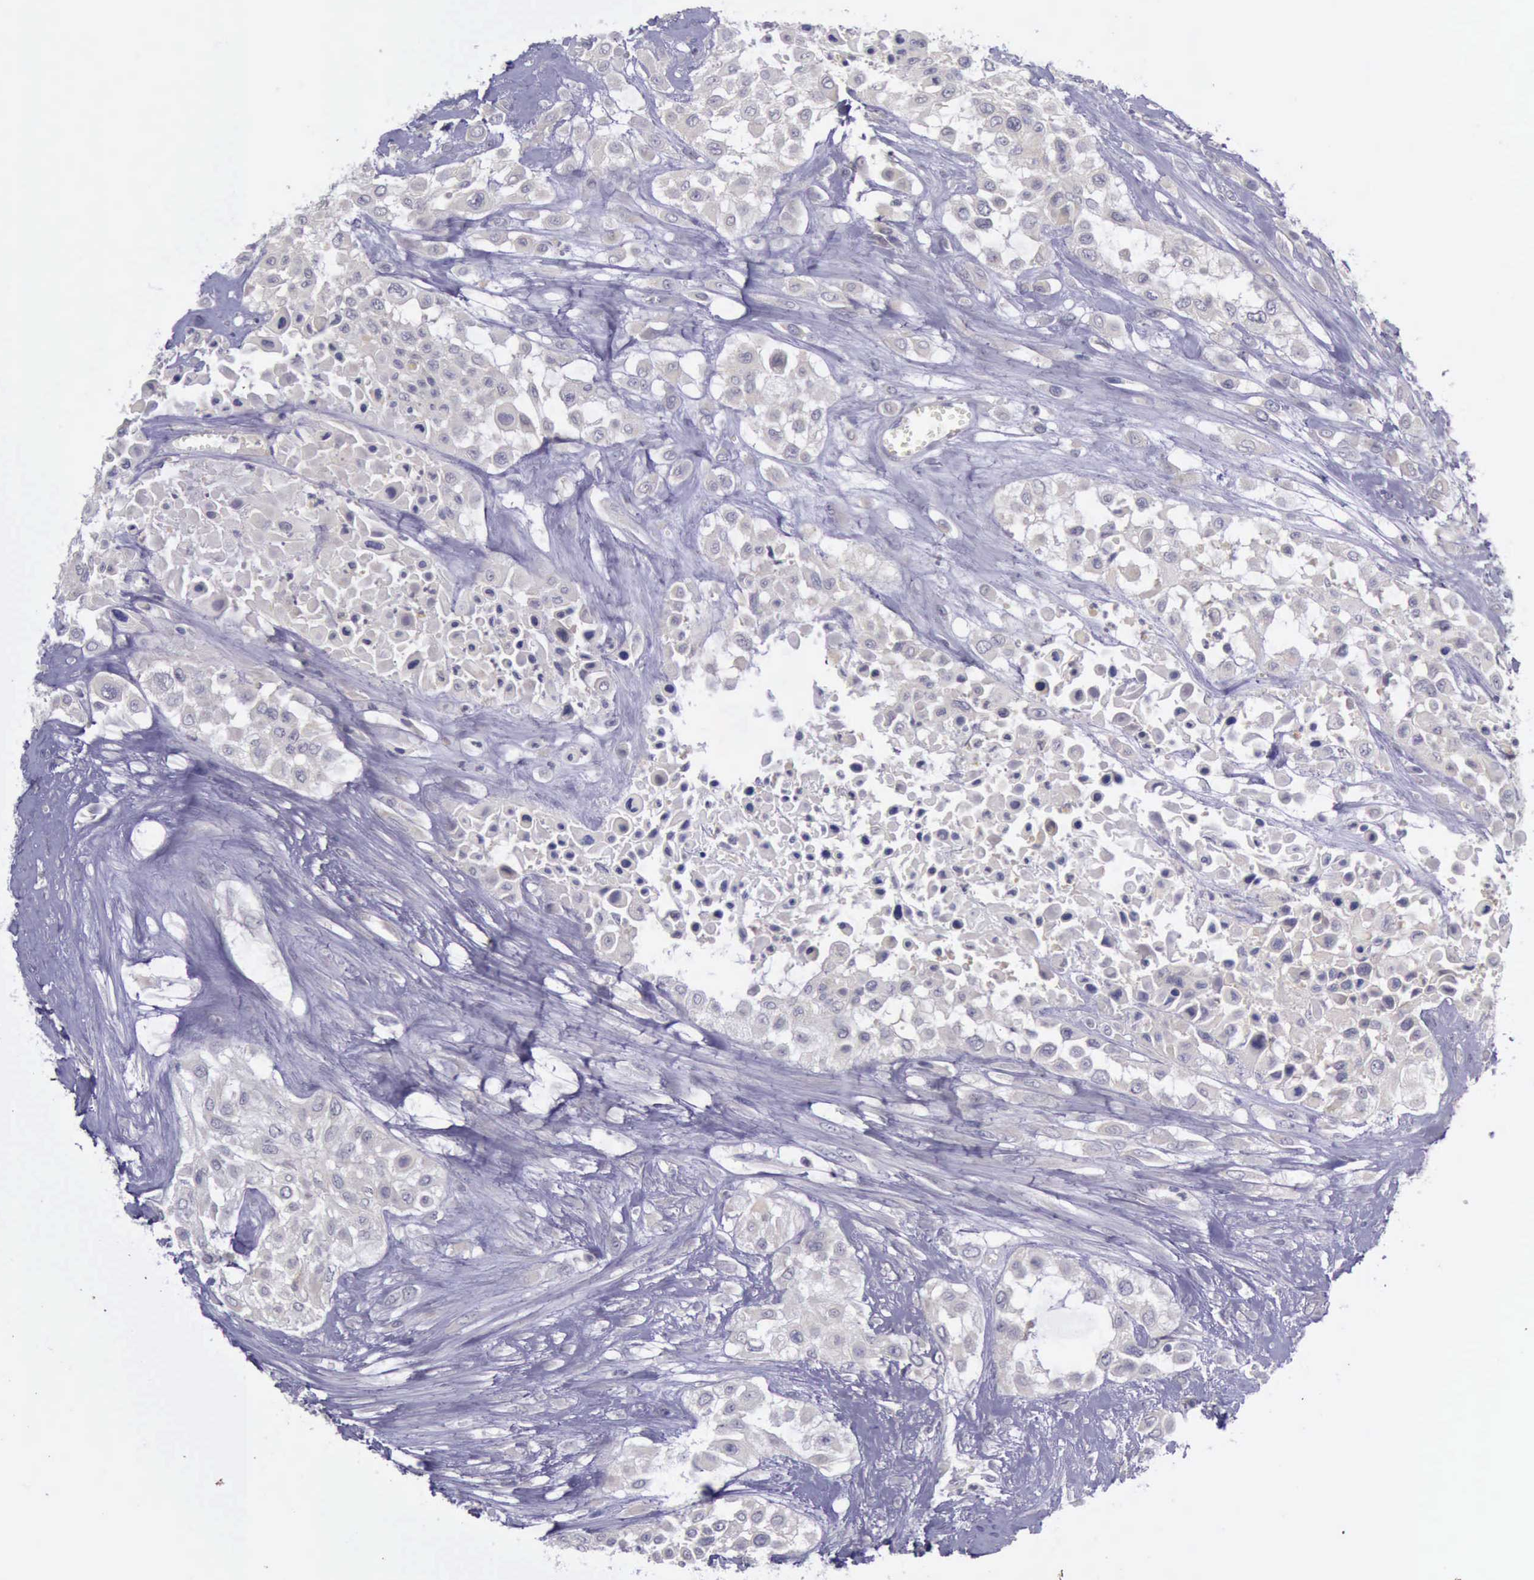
{"staining": {"intensity": "negative", "quantity": "none", "location": "none"}, "tissue": "urothelial cancer", "cell_type": "Tumor cells", "image_type": "cancer", "snomed": [{"axis": "morphology", "description": "Urothelial carcinoma, High grade"}, {"axis": "topography", "description": "Urinary bladder"}], "caption": "Immunohistochemical staining of human urothelial carcinoma (high-grade) displays no significant positivity in tumor cells.", "gene": "ARNT2", "patient": {"sex": "male", "age": 57}}